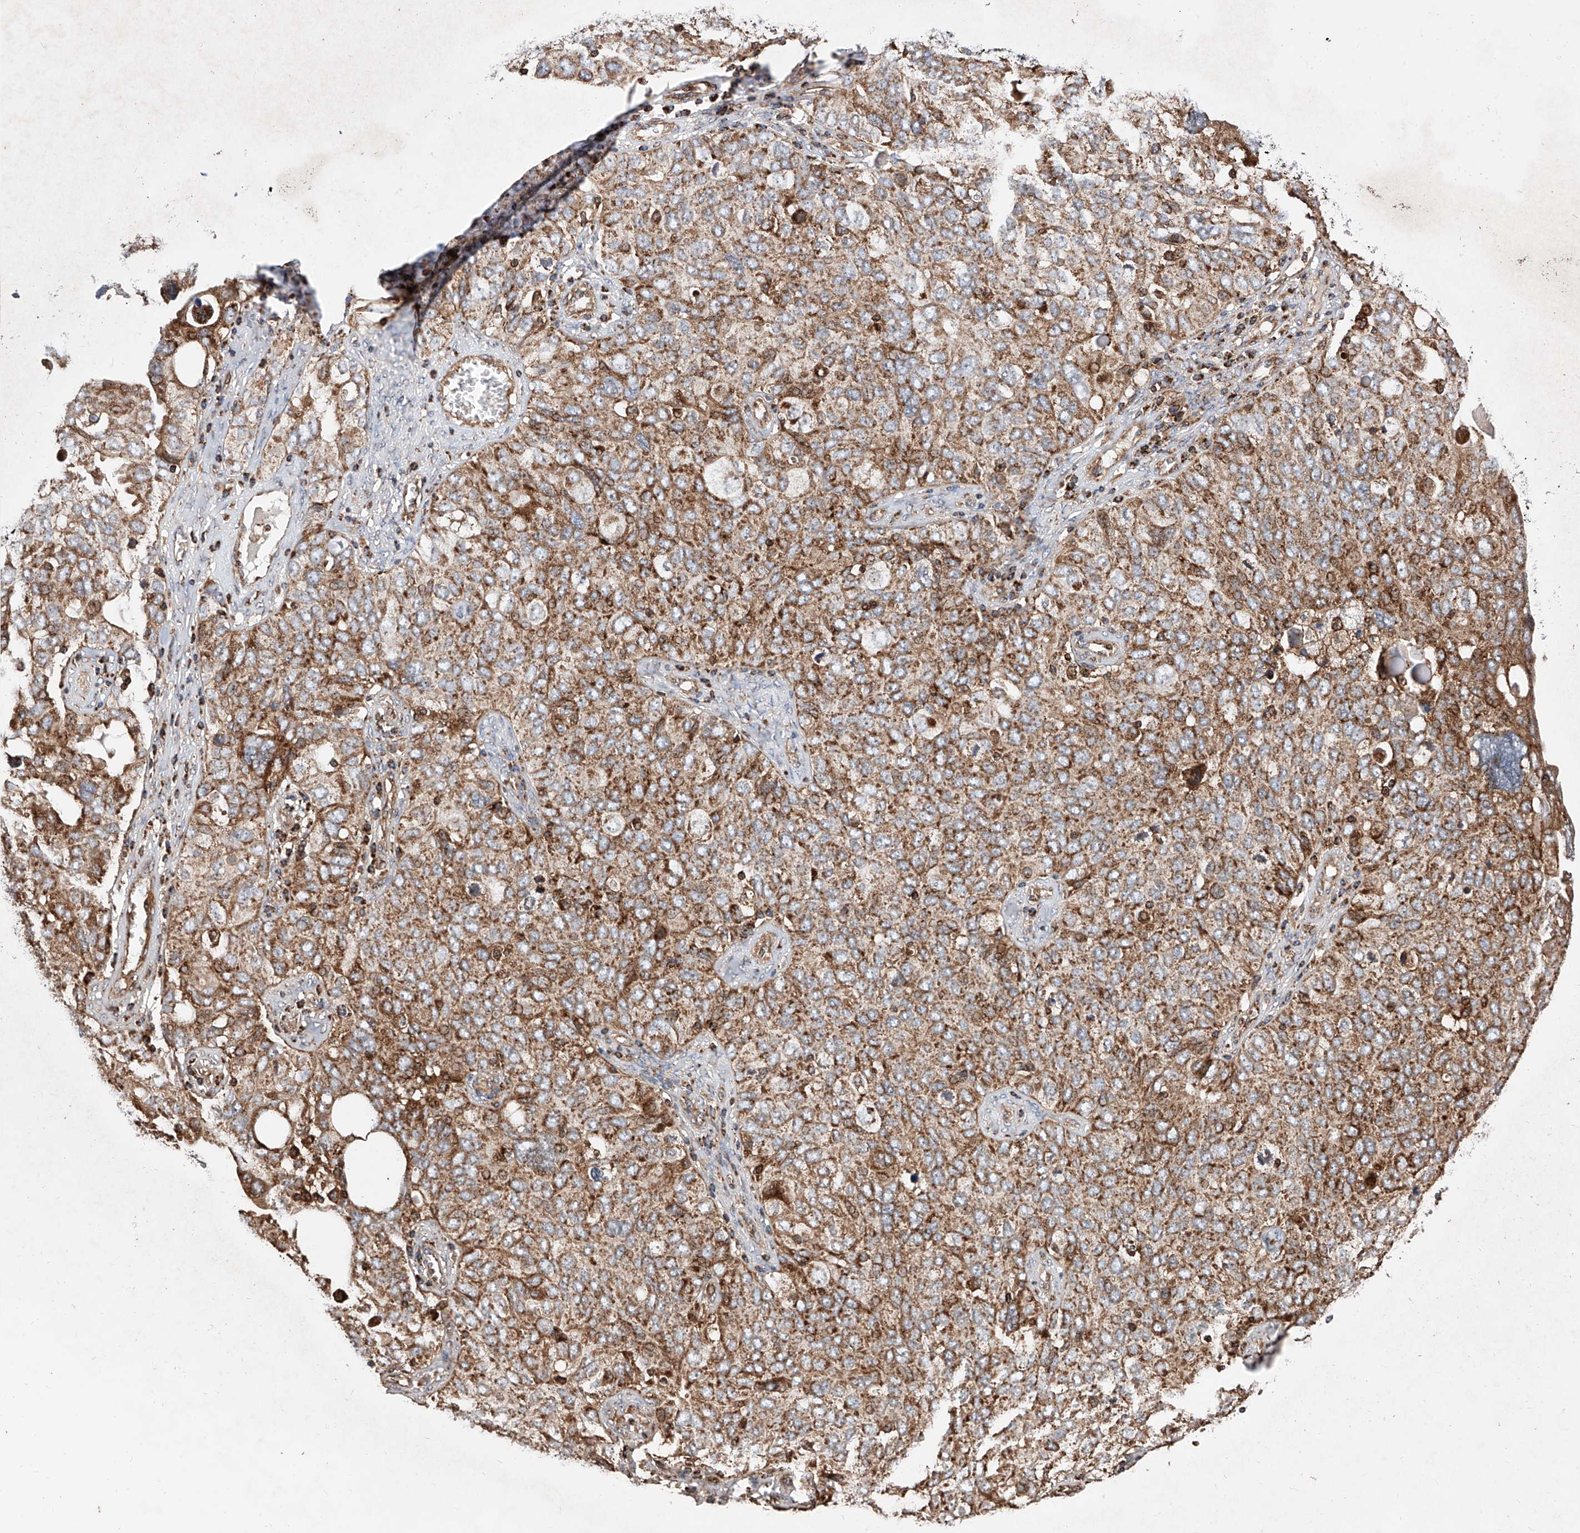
{"staining": {"intensity": "moderate", "quantity": ">75%", "location": "cytoplasmic/membranous"}, "tissue": "ovarian cancer", "cell_type": "Tumor cells", "image_type": "cancer", "snomed": [{"axis": "morphology", "description": "Carcinoma, endometroid"}, {"axis": "topography", "description": "Ovary"}], "caption": "An immunohistochemistry histopathology image of neoplastic tissue is shown. Protein staining in brown shows moderate cytoplasmic/membranous positivity in ovarian cancer within tumor cells.", "gene": "PISD", "patient": {"sex": "female", "age": 62}}